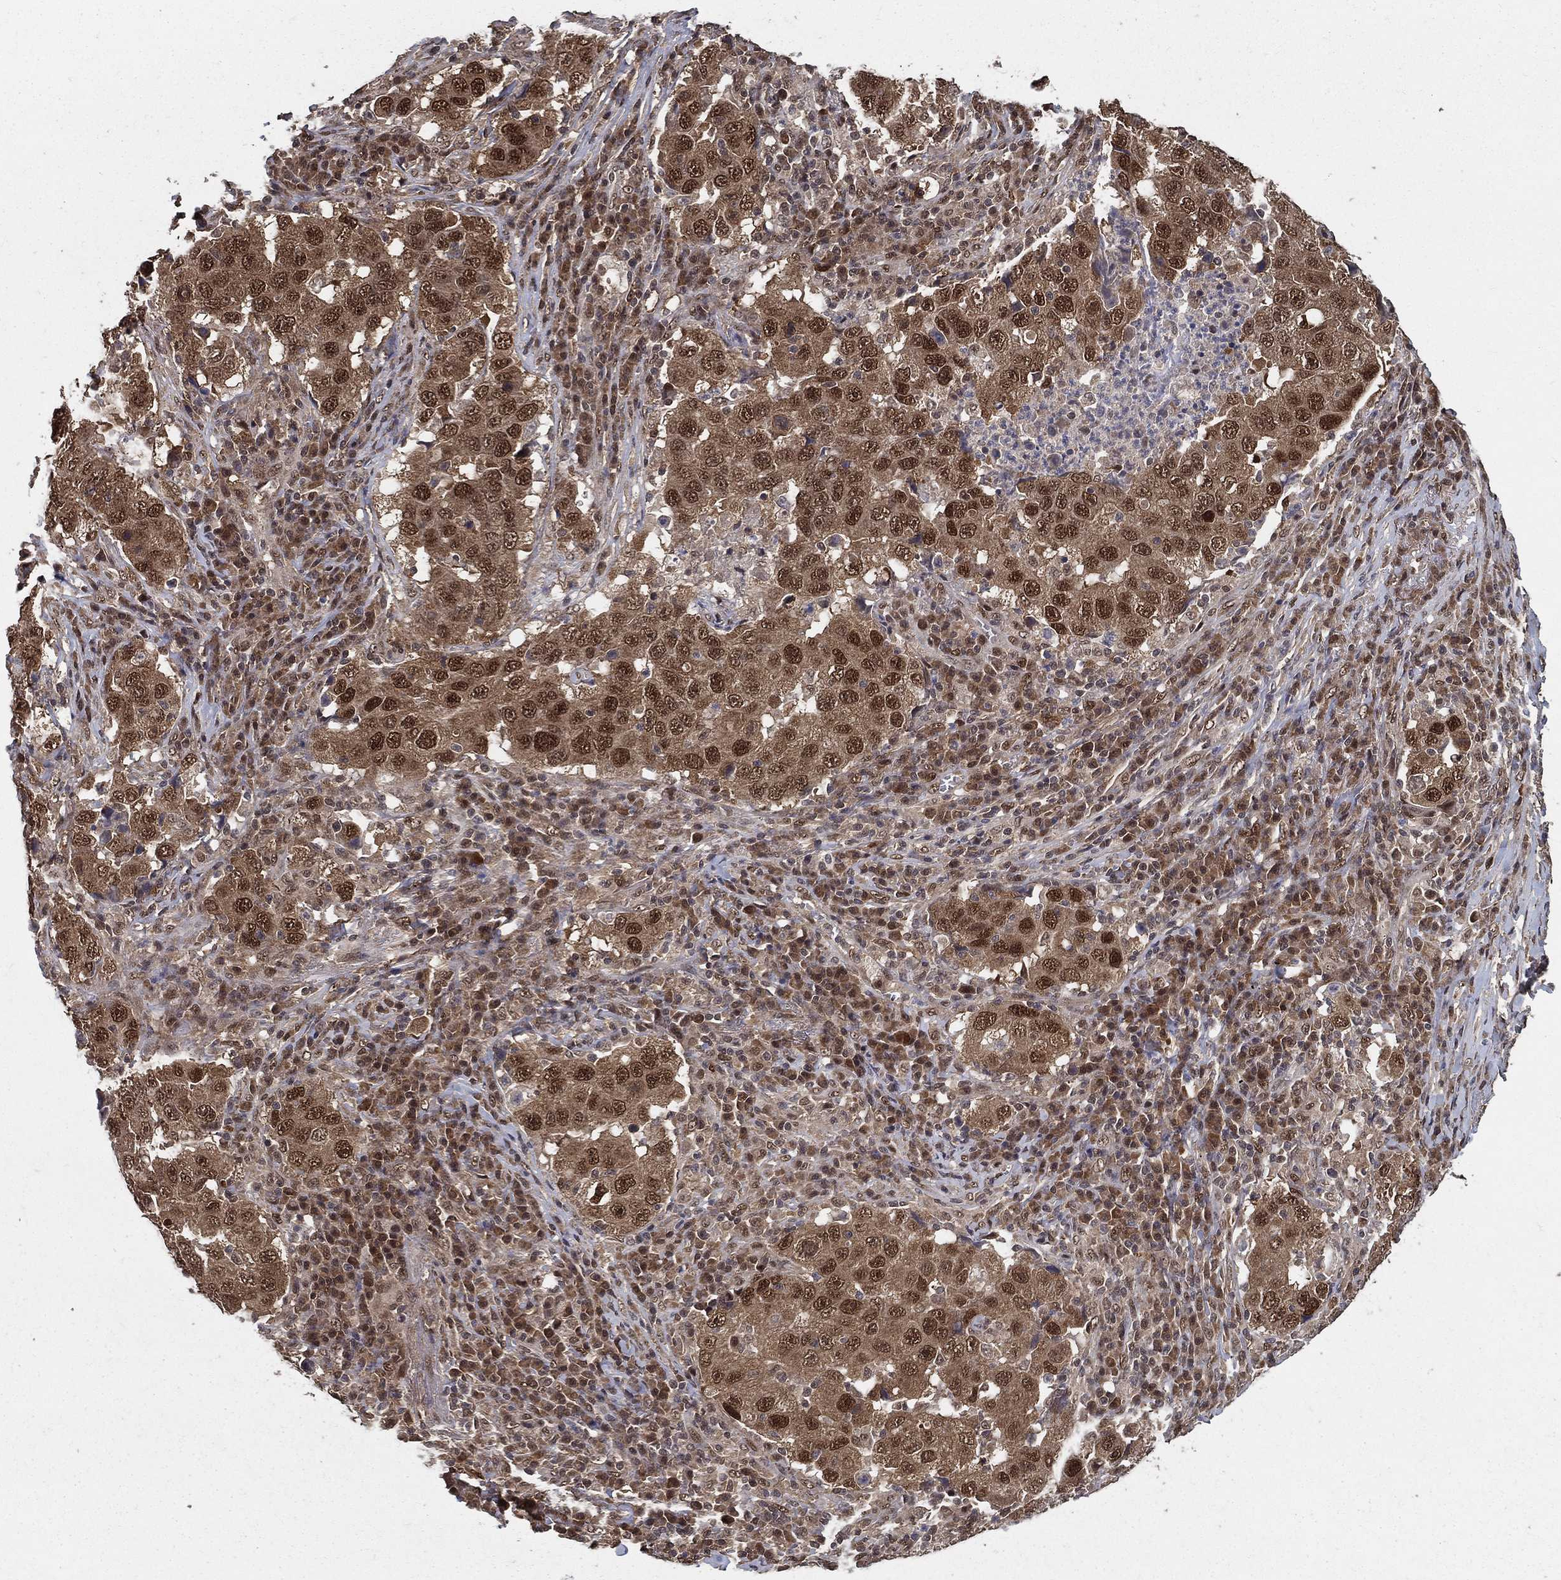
{"staining": {"intensity": "moderate", "quantity": ">75%", "location": "cytoplasmic/membranous,nuclear"}, "tissue": "lung cancer", "cell_type": "Tumor cells", "image_type": "cancer", "snomed": [{"axis": "morphology", "description": "Adenocarcinoma, NOS"}, {"axis": "topography", "description": "Lung"}], "caption": "An image of human adenocarcinoma (lung) stained for a protein displays moderate cytoplasmic/membranous and nuclear brown staining in tumor cells. The protein of interest is shown in brown color, while the nuclei are stained blue.", "gene": "CARM1", "patient": {"sex": "male", "age": 73}}